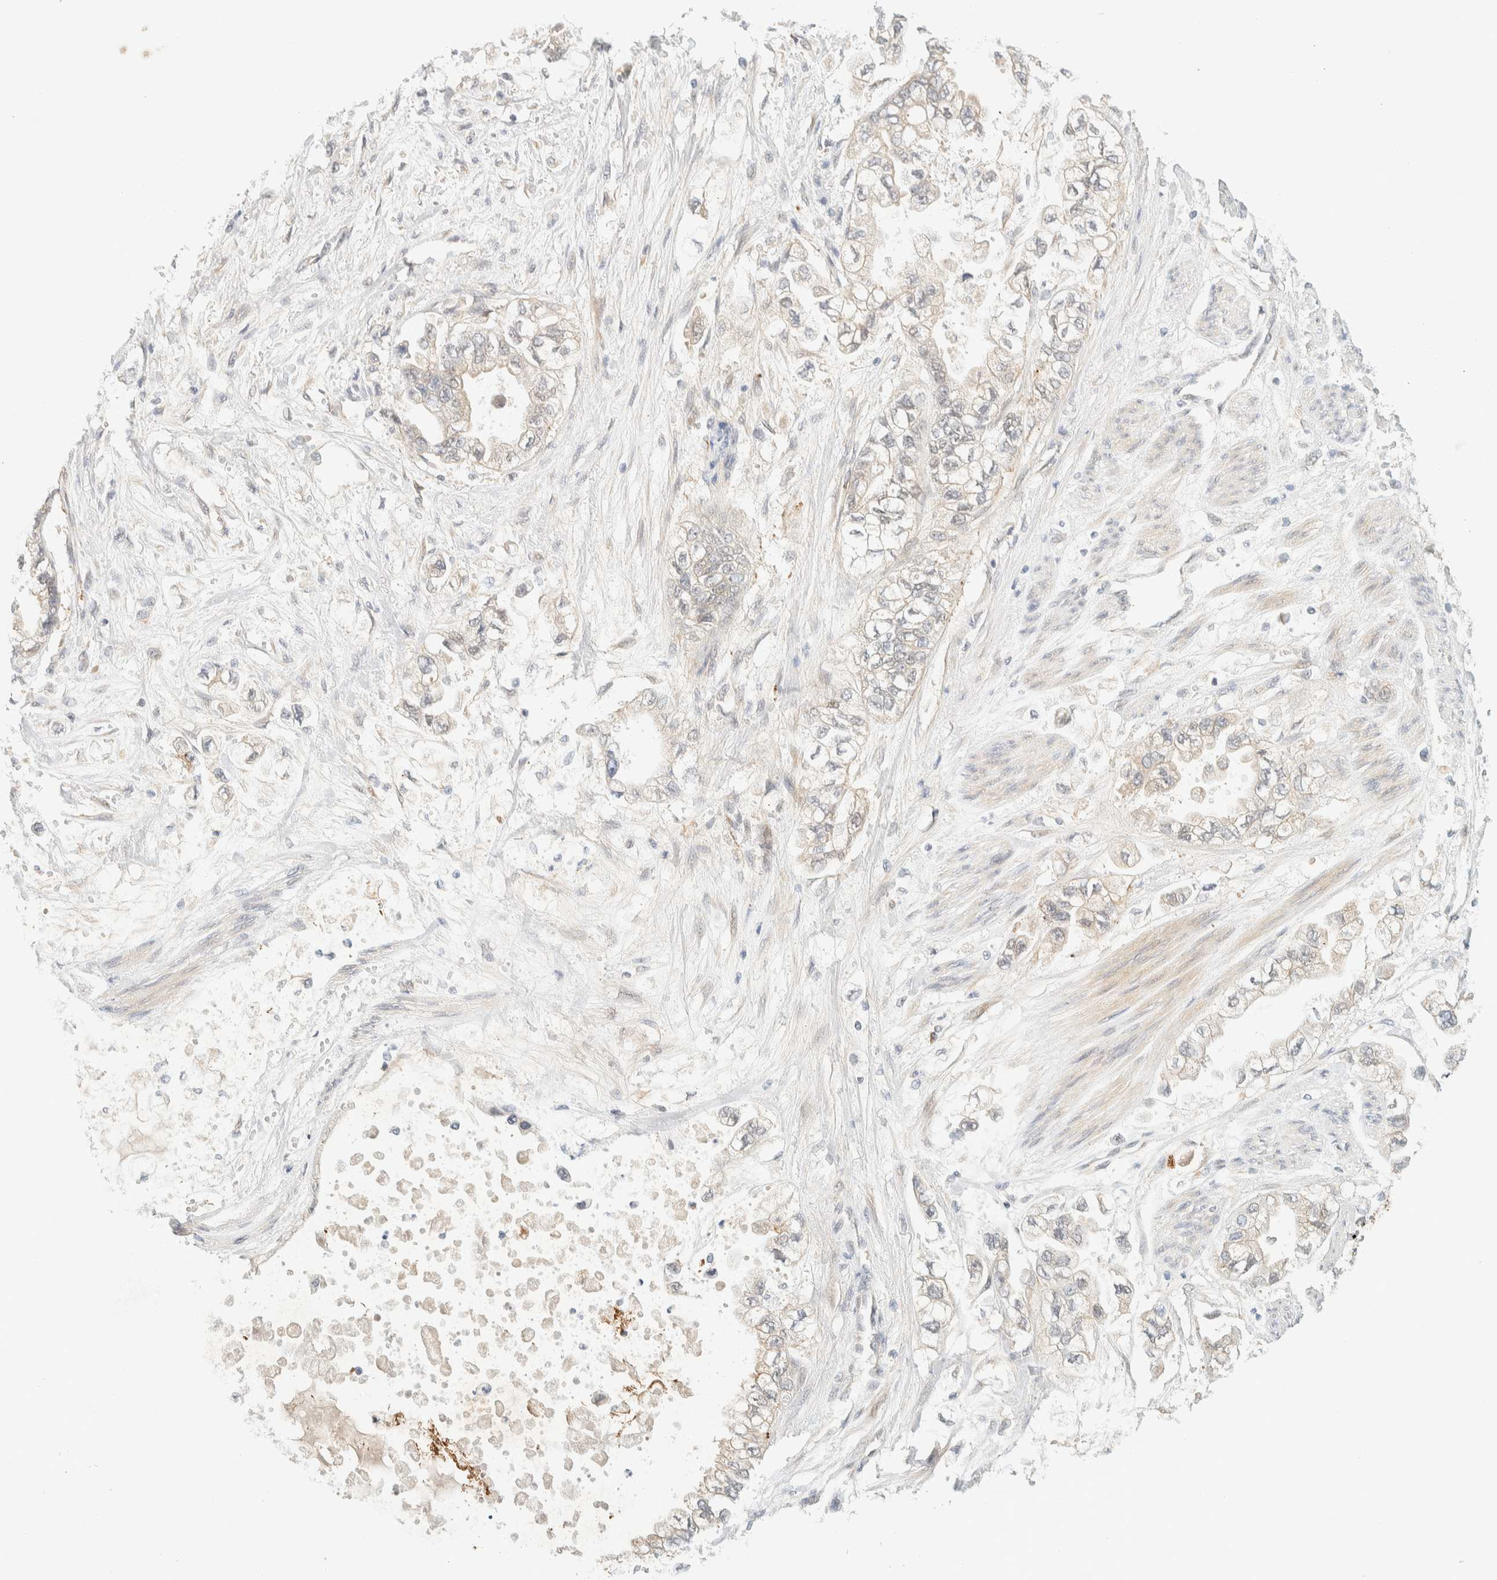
{"staining": {"intensity": "weak", "quantity": "<25%", "location": "cytoplasmic/membranous"}, "tissue": "stomach cancer", "cell_type": "Tumor cells", "image_type": "cancer", "snomed": [{"axis": "morphology", "description": "Normal tissue, NOS"}, {"axis": "morphology", "description": "Adenocarcinoma, NOS"}, {"axis": "topography", "description": "Stomach"}], "caption": "A high-resolution photomicrograph shows immunohistochemistry staining of stomach adenocarcinoma, which exhibits no significant staining in tumor cells.", "gene": "FAT1", "patient": {"sex": "male", "age": 62}}